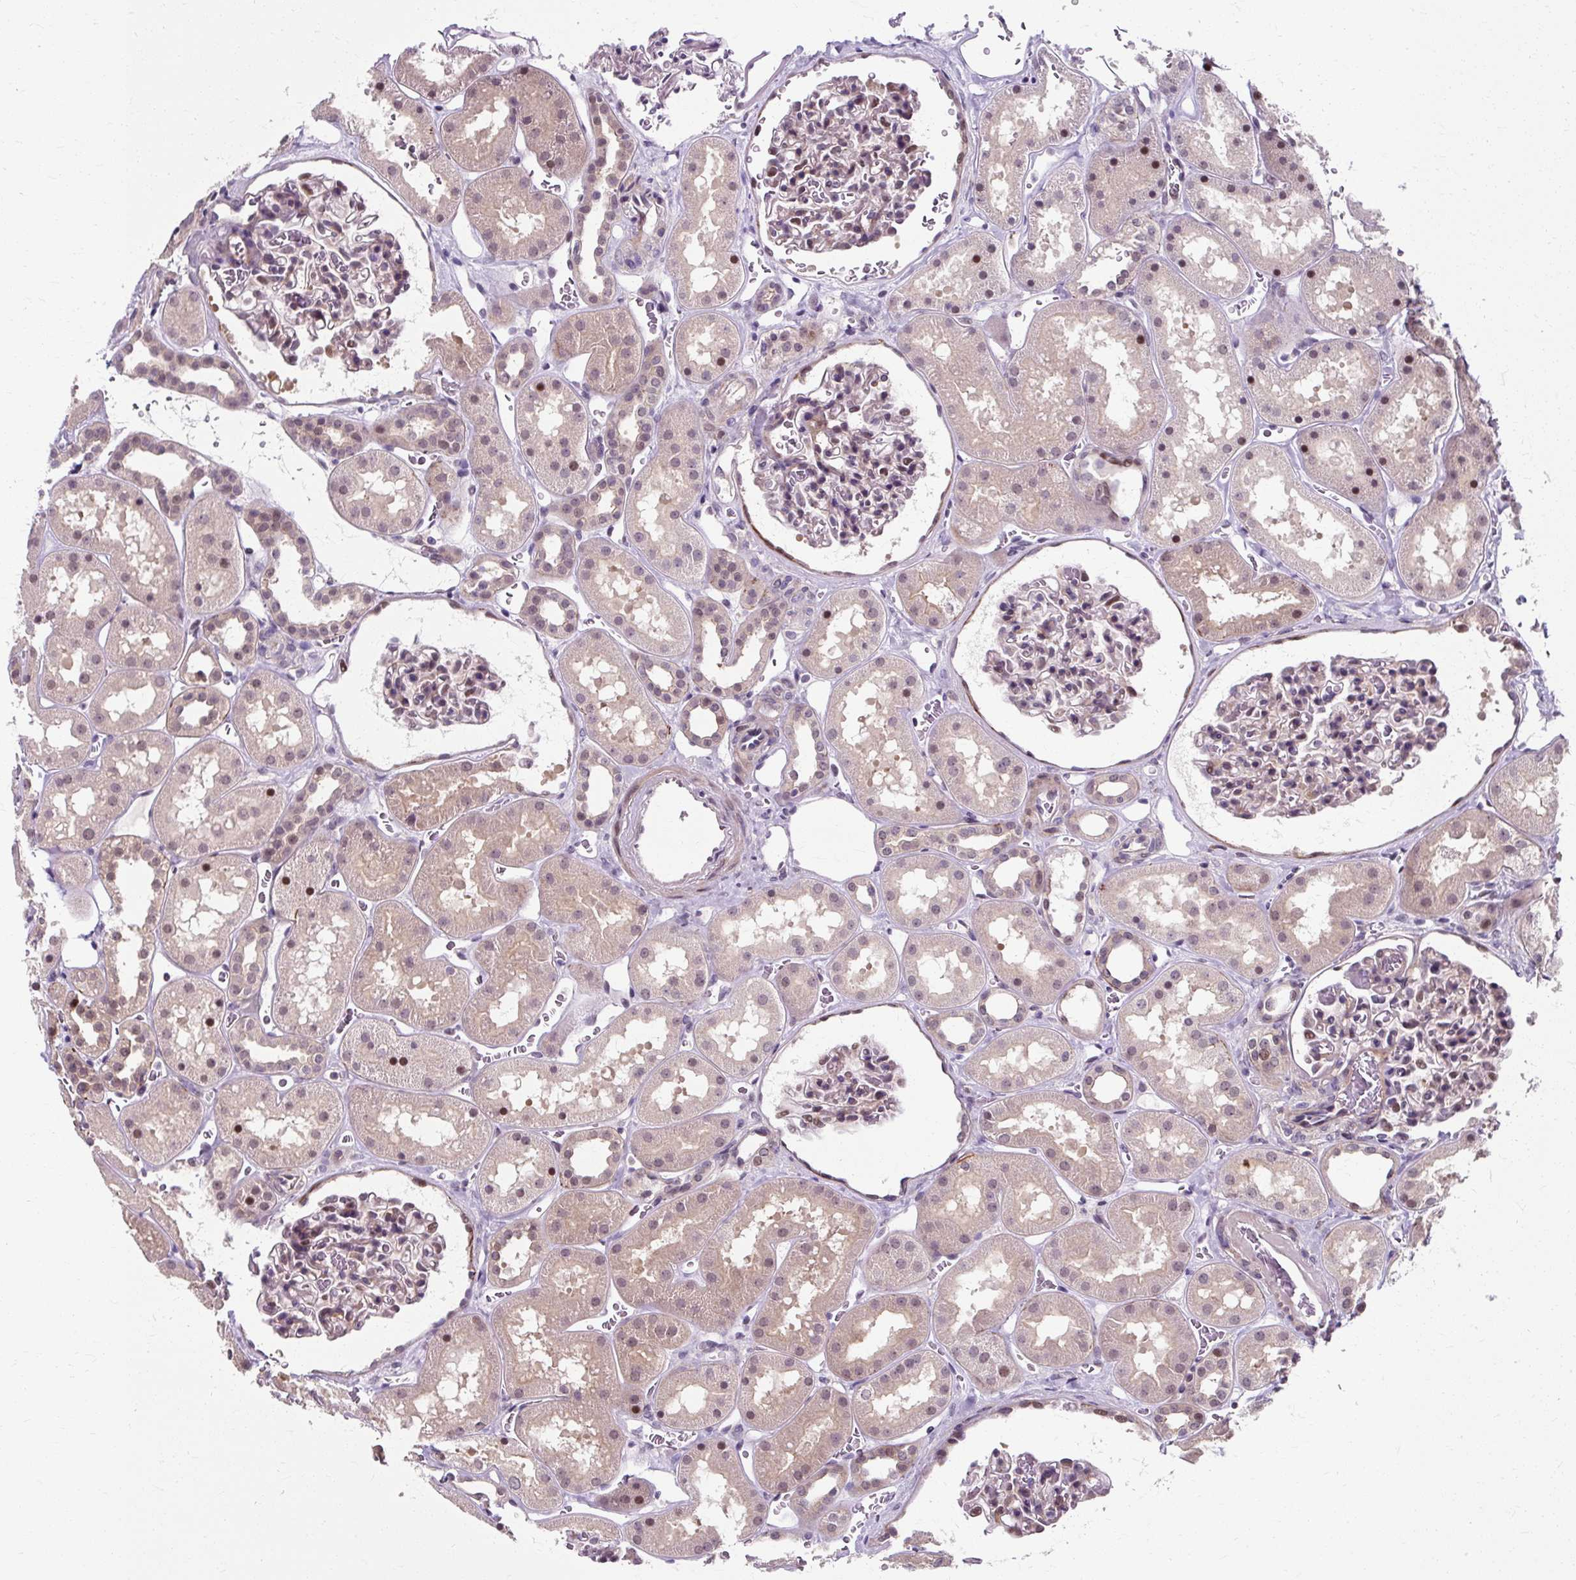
{"staining": {"intensity": "weak", "quantity": "25%-75%", "location": "nuclear"}, "tissue": "kidney", "cell_type": "Cells in glomeruli", "image_type": "normal", "snomed": [{"axis": "morphology", "description": "Normal tissue, NOS"}, {"axis": "topography", "description": "Kidney"}], "caption": "Approximately 25%-75% of cells in glomeruli in normal kidney exhibit weak nuclear protein staining as visualized by brown immunohistochemical staining.", "gene": "ZNF555", "patient": {"sex": "female", "age": 41}}